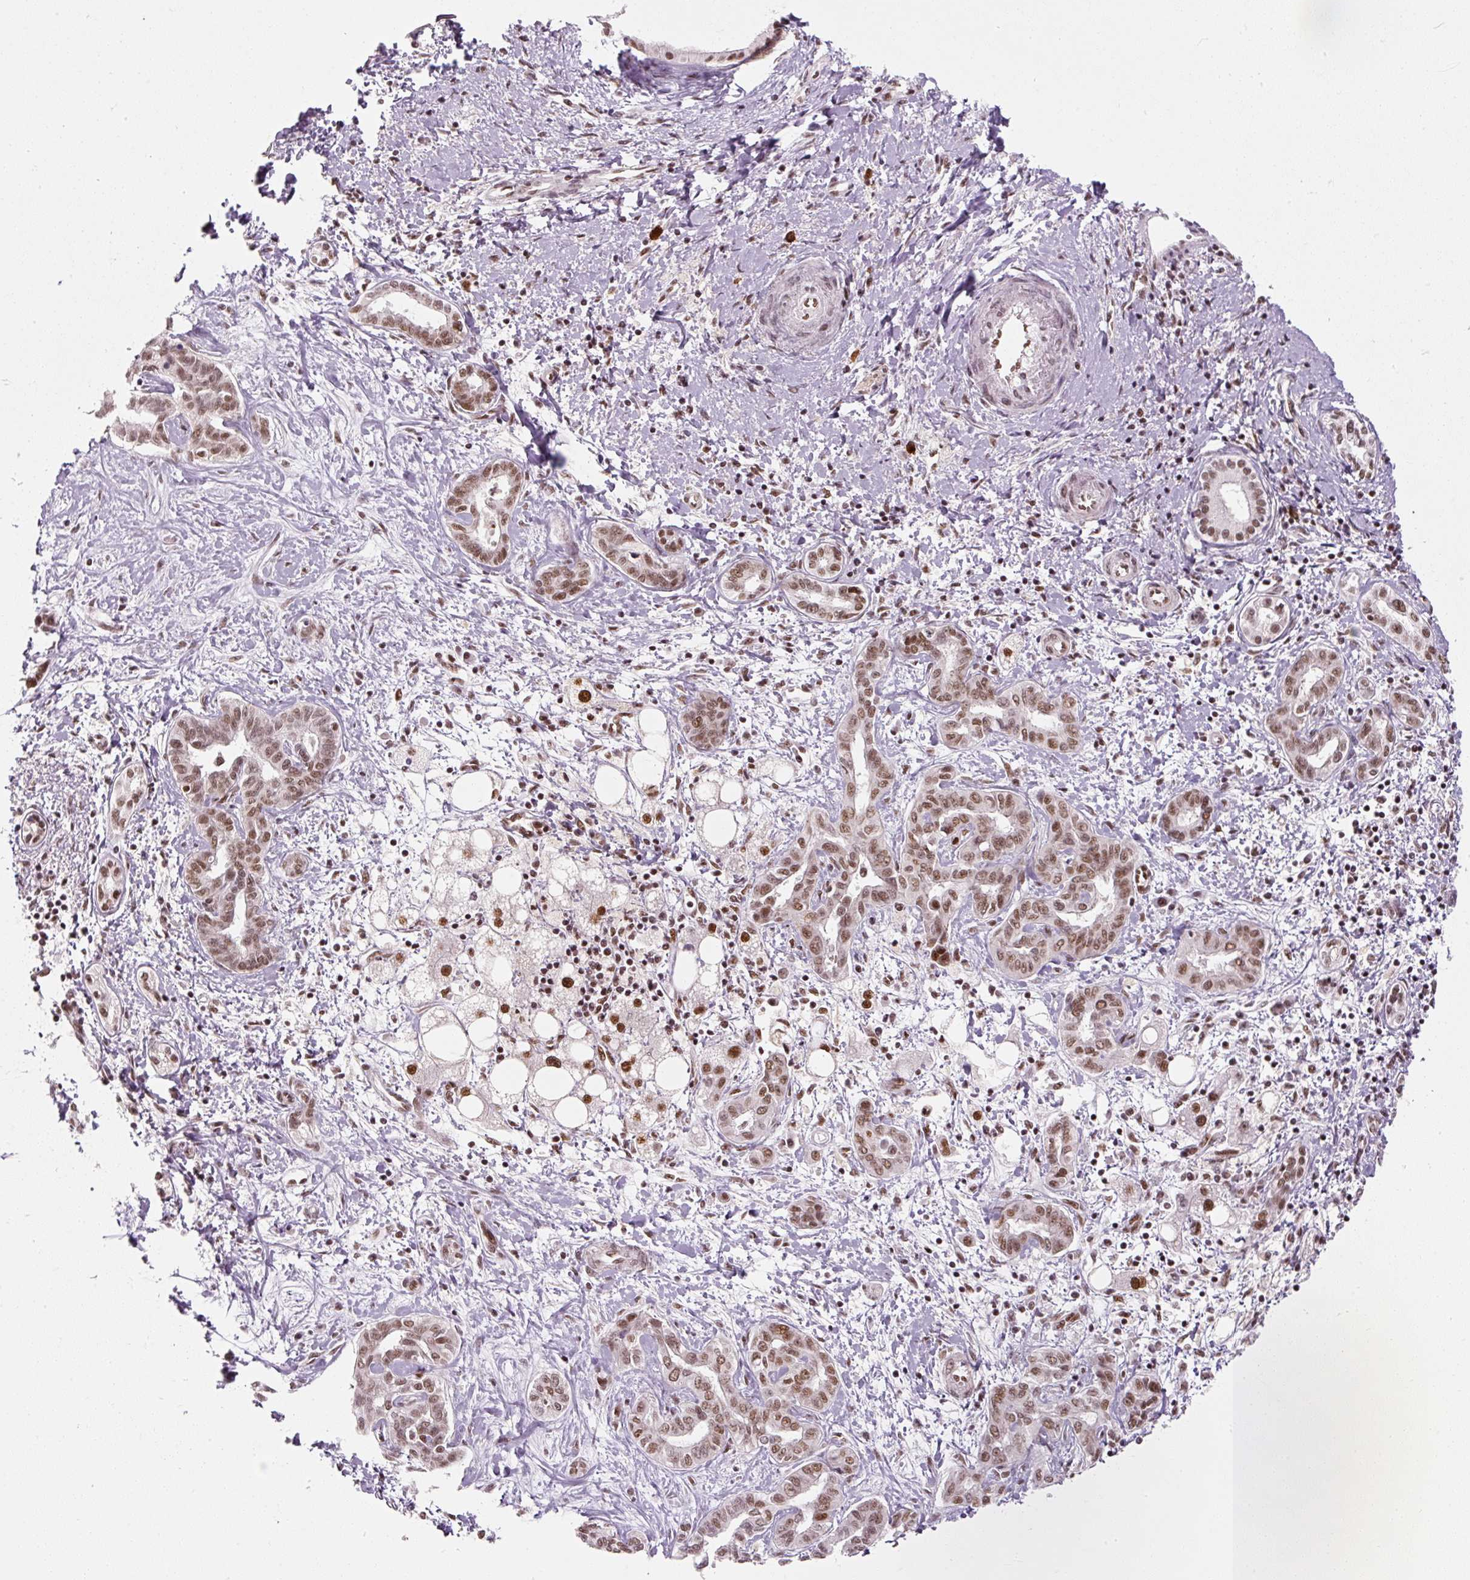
{"staining": {"intensity": "moderate", "quantity": ">75%", "location": "nuclear"}, "tissue": "liver cancer", "cell_type": "Tumor cells", "image_type": "cancer", "snomed": [{"axis": "morphology", "description": "Cholangiocarcinoma"}, {"axis": "topography", "description": "Liver"}], "caption": "Immunohistochemical staining of liver cancer (cholangiocarcinoma) demonstrates medium levels of moderate nuclear staining in approximately >75% of tumor cells.", "gene": "U2AF2", "patient": {"sex": "female", "age": 77}}